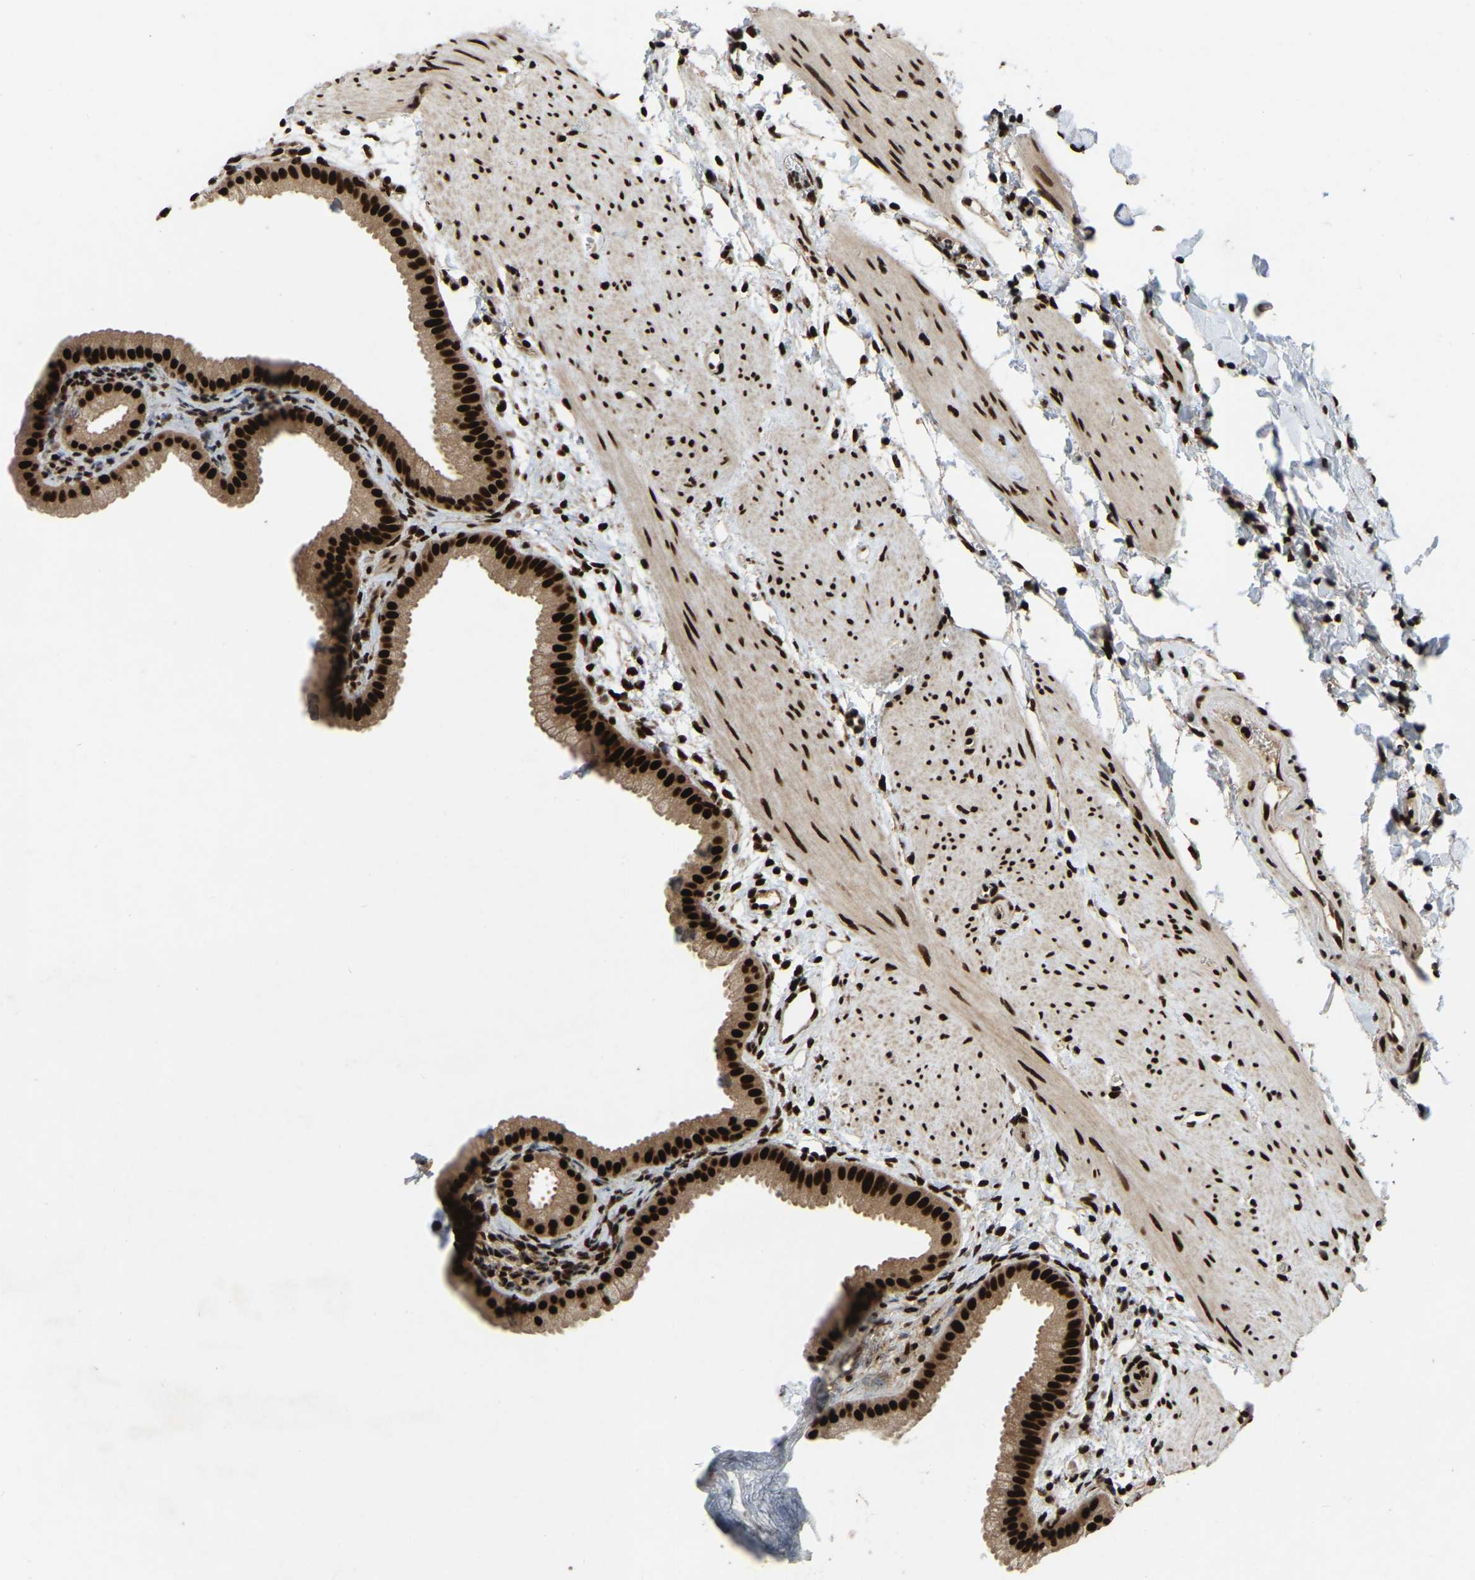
{"staining": {"intensity": "strong", "quantity": ">75%", "location": "nuclear"}, "tissue": "gallbladder", "cell_type": "Glandular cells", "image_type": "normal", "snomed": [{"axis": "morphology", "description": "Normal tissue, NOS"}, {"axis": "topography", "description": "Gallbladder"}], "caption": "Strong nuclear staining for a protein is identified in approximately >75% of glandular cells of benign gallbladder using IHC.", "gene": "TBL1XR1", "patient": {"sex": "female", "age": 64}}